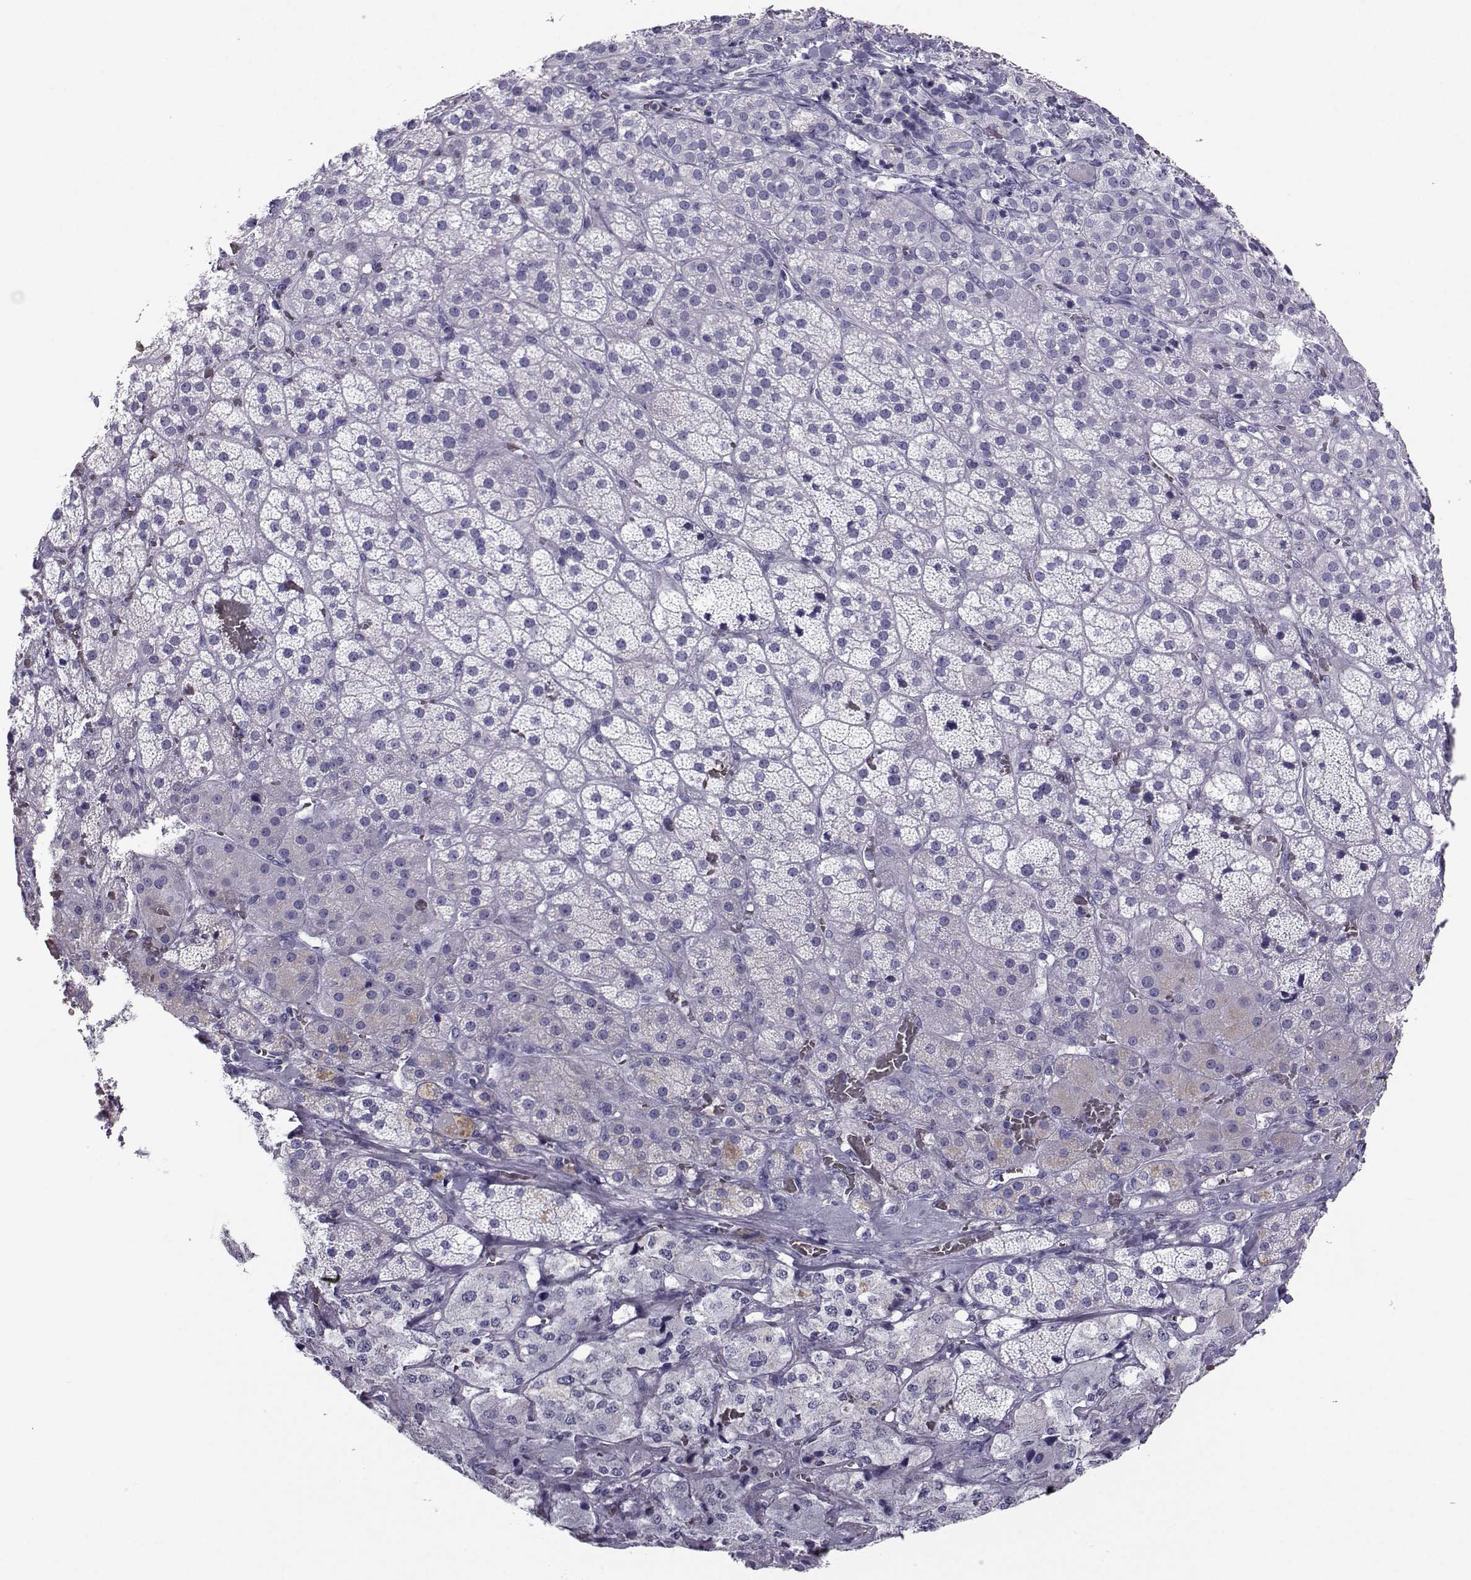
{"staining": {"intensity": "negative", "quantity": "none", "location": "none"}, "tissue": "adrenal gland", "cell_type": "Glandular cells", "image_type": "normal", "snomed": [{"axis": "morphology", "description": "Normal tissue, NOS"}, {"axis": "topography", "description": "Adrenal gland"}], "caption": "The IHC image has no significant staining in glandular cells of adrenal gland.", "gene": "CLUL1", "patient": {"sex": "male", "age": 57}}